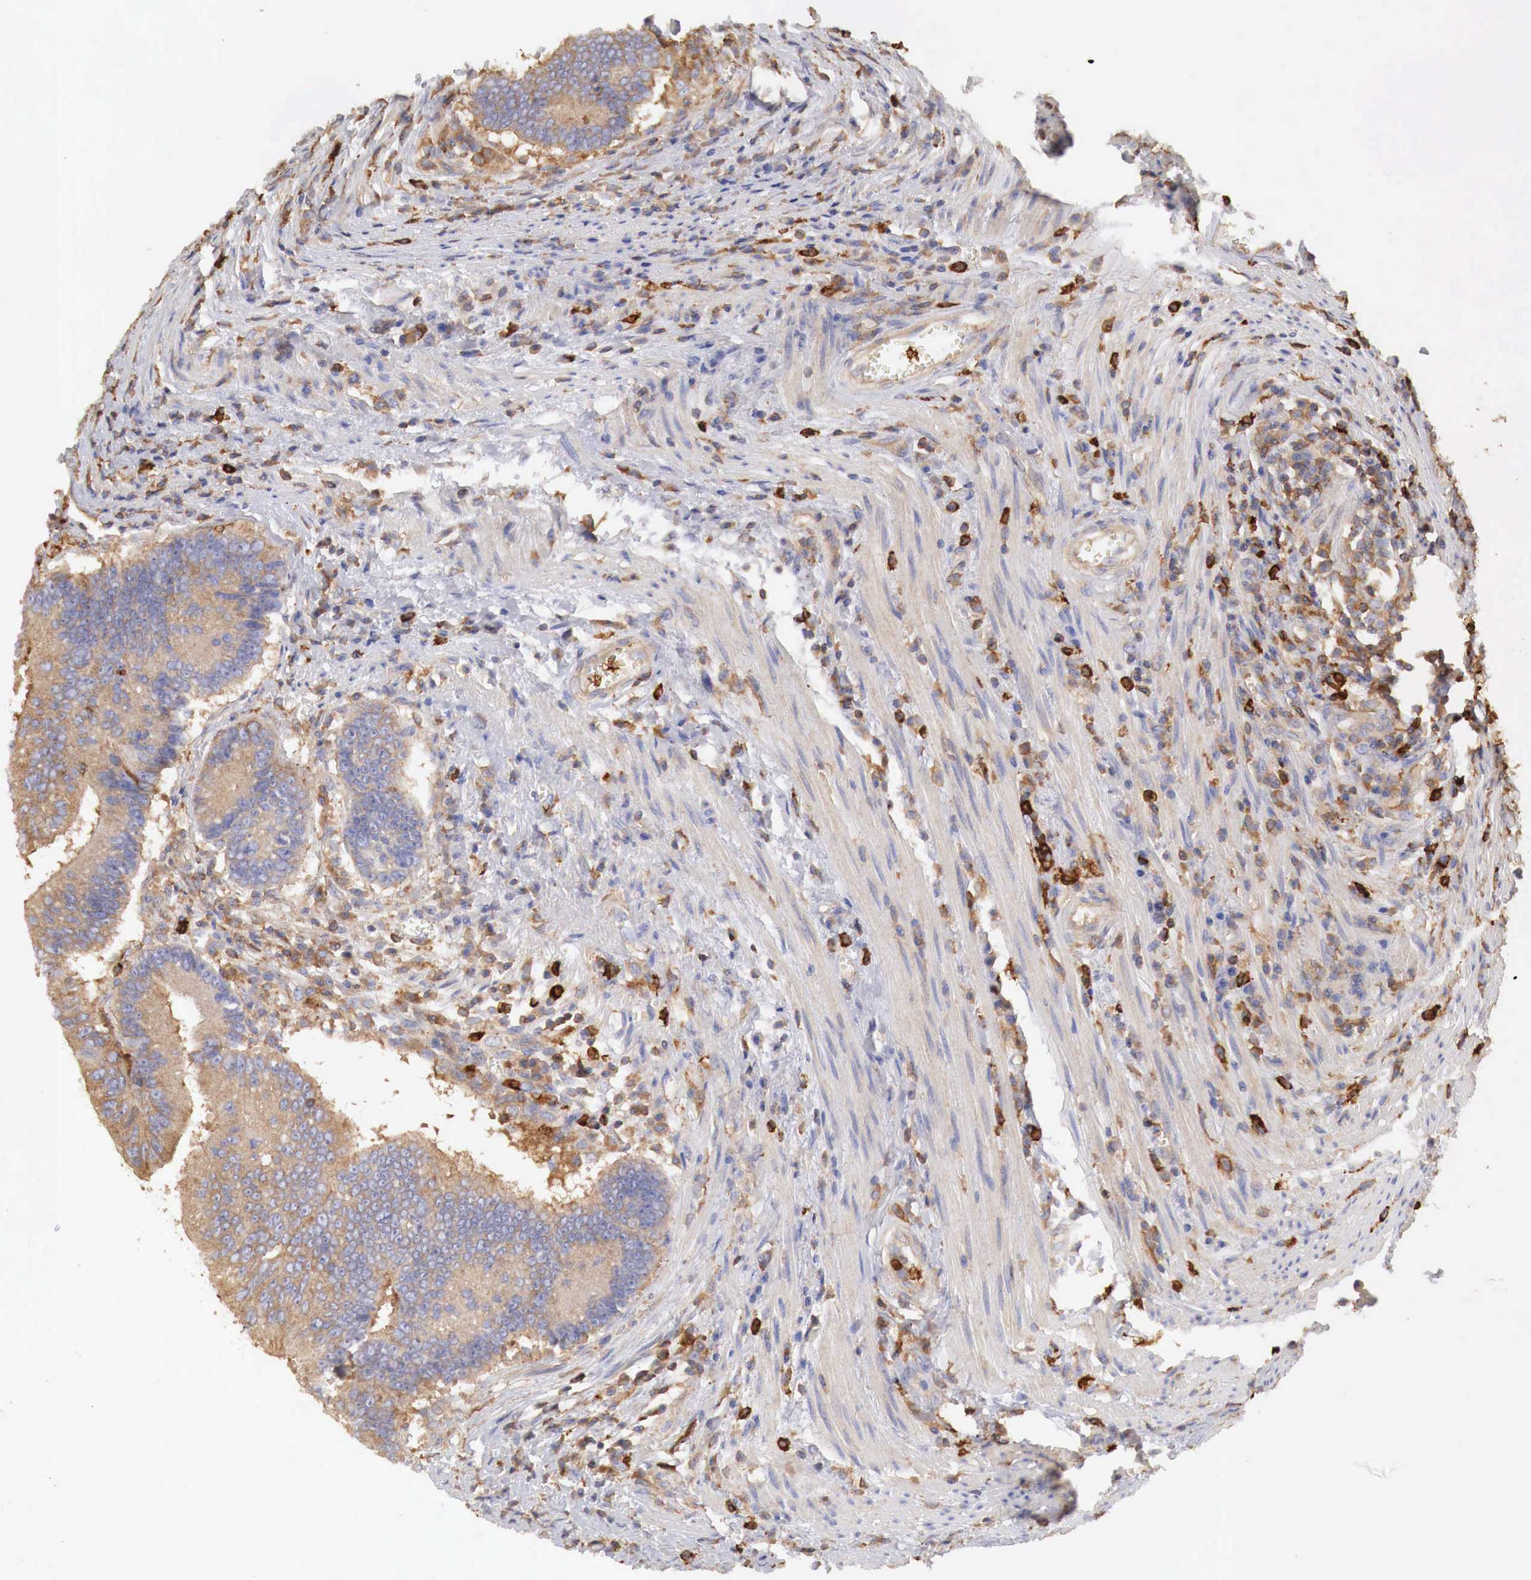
{"staining": {"intensity": "moderate", "quantity": ">75%", "location": "cytoplasmic/membranous"}, "tissue": "colorectal cancer", "cell_type": "Tumor cells", "image_type": "cancer", "snomed": [{"axis": "morphology", "description": "Adenocarcinoma, NOS"}, {"axis": "topography", "description": "Rectum"}], "caption": "Protein staining of colorectal cancer (adenocarcinoma) tissue displays moderate cytoplasmic/membranous positivity in about >75% of tumor cells. Immunohistochemistry stains the protein of interest in brown and the nuclei are stained blue.", "gene": "G6PD", "patient": {"sex": "female", "age": 81}}